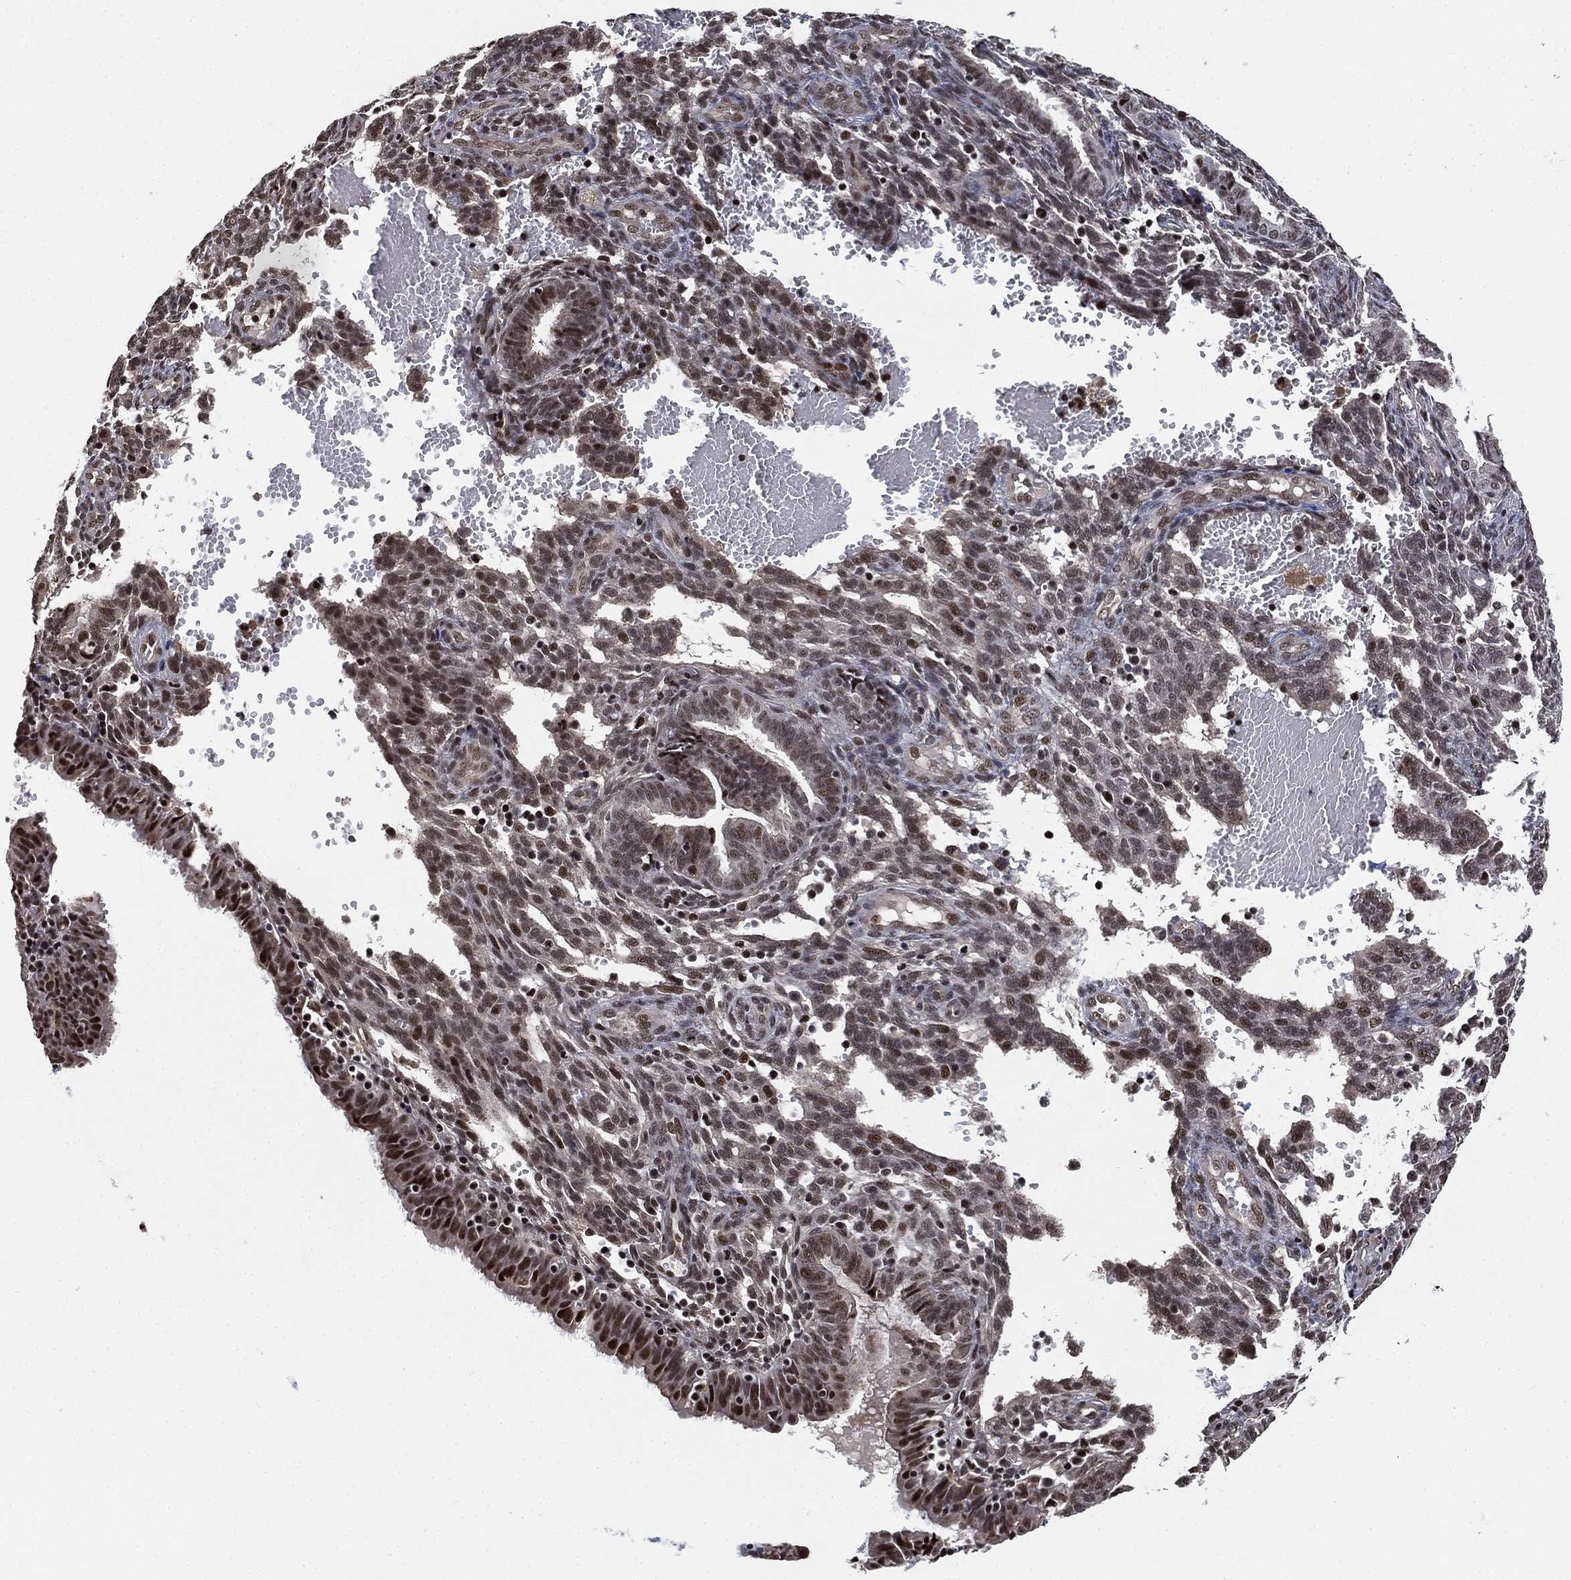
{"staining": {"intensity": "moderate", "quantity": "25%-75%", "location": "nuclear"}, "tissue": "endometrium", "cell_type": "Cells in endometrial stroma", "image_type": "normal", "snomed": [{"axis": "morphology", "description": "Normal tissue, NOS"}, {"axis": "topography", "description": "Endometrium"}], "caption": "A brown stain shows moderate nuclear positivity of a protein in cells in endometrial stroma of normal human endometrium.", "gene": "ZSCAN30", "patient": {"sex": "female", "age": 42}}